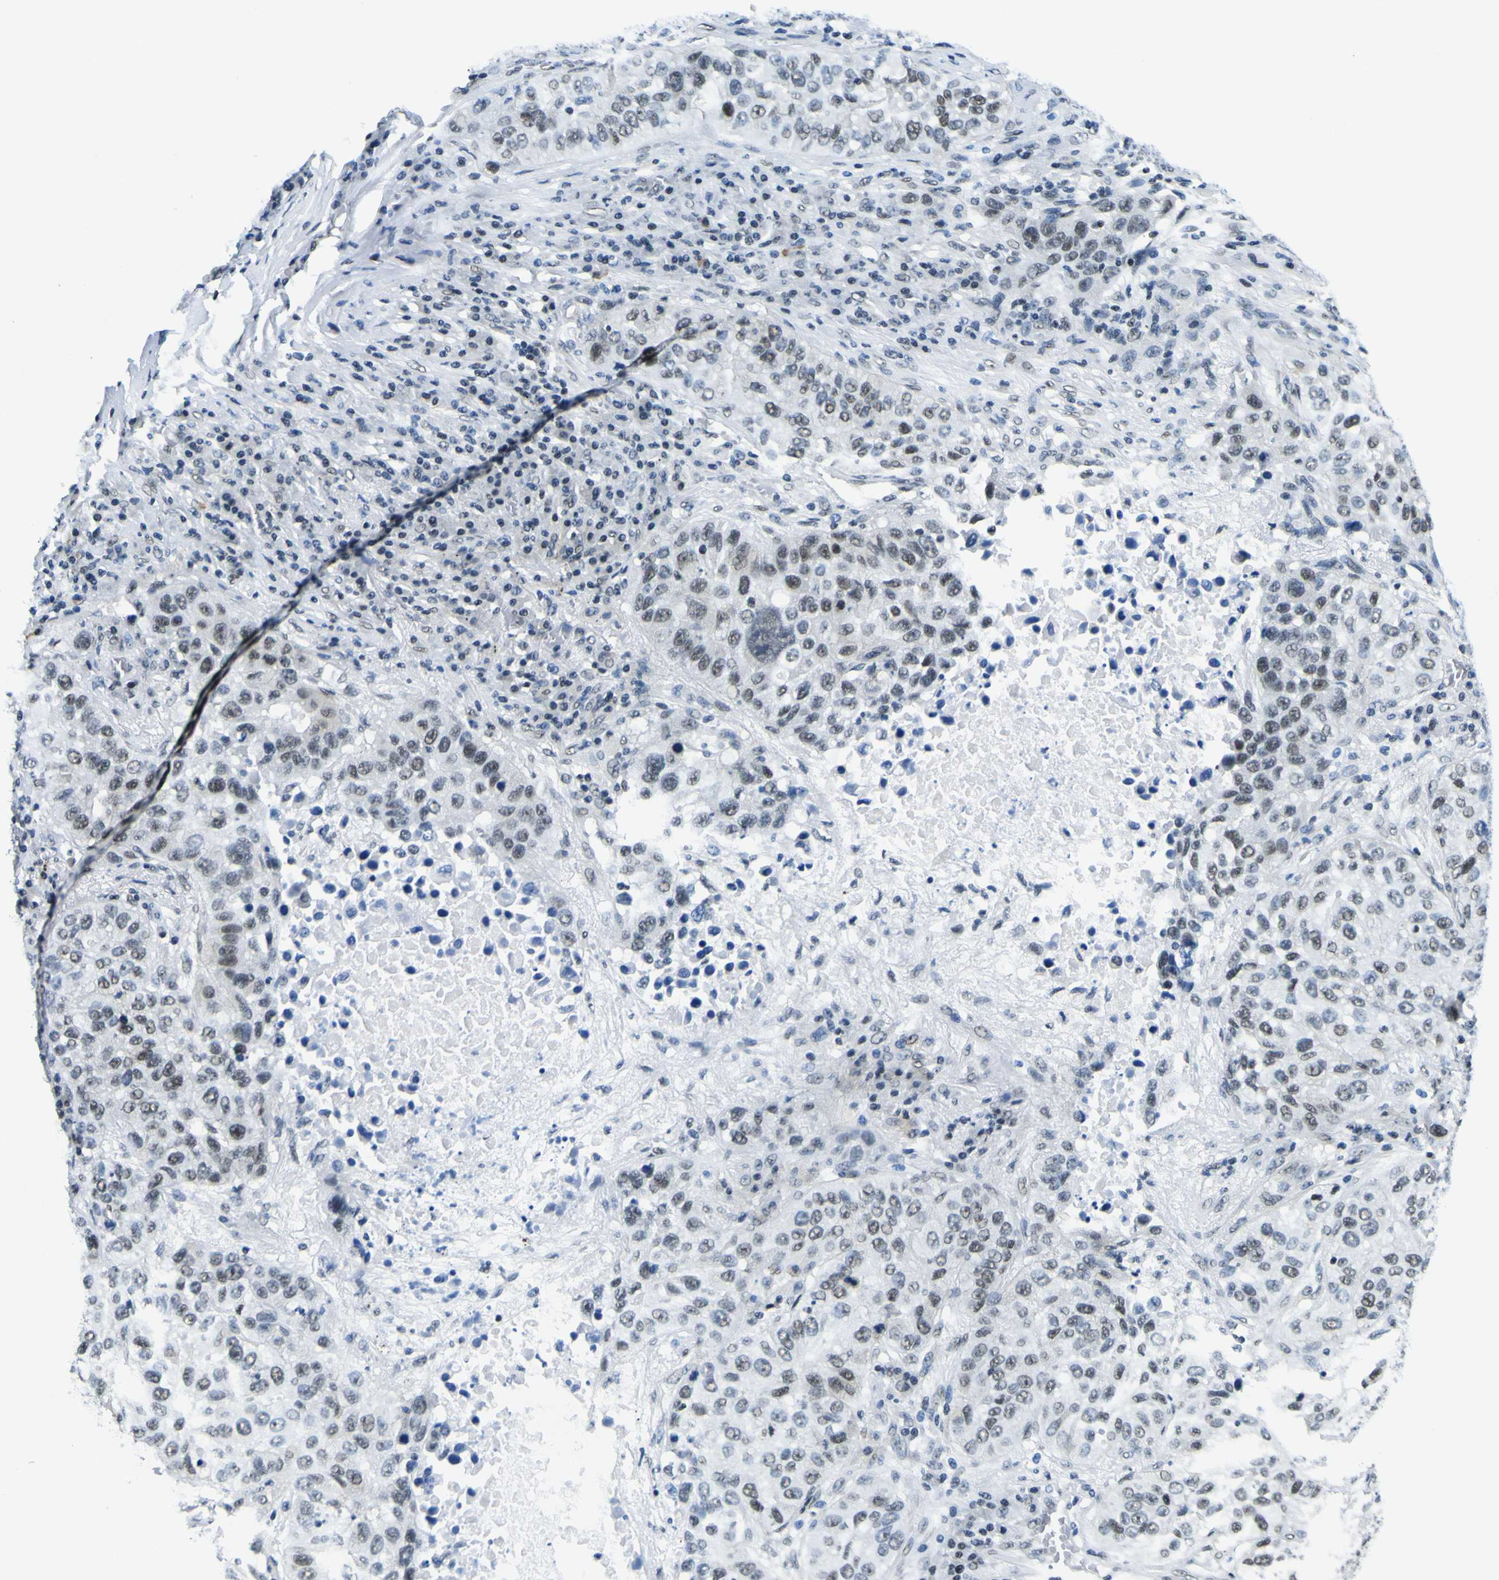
{"staining": {"intensity": "weak", "quantity": ">75%", "location": "nuclear"}, "tissue": "lung cancer", "cell_type": "Tumor cells", "image_type": "cancer", "snomed": [{"axis": "morphology", "description": "Squamous cell carcinoma, NOS"}, {"axis": "topography", "description": "Lung"}], "caption": "IHC of human lung squamous cell carcinoma demonstrates low levels of weak nuclear staining in approximately >75% of tumor cells. IHC stains the protein in brown and the nuclei are stained blue.", "gene": "SP1", "patient": {"sex": "male", "age": 57}}